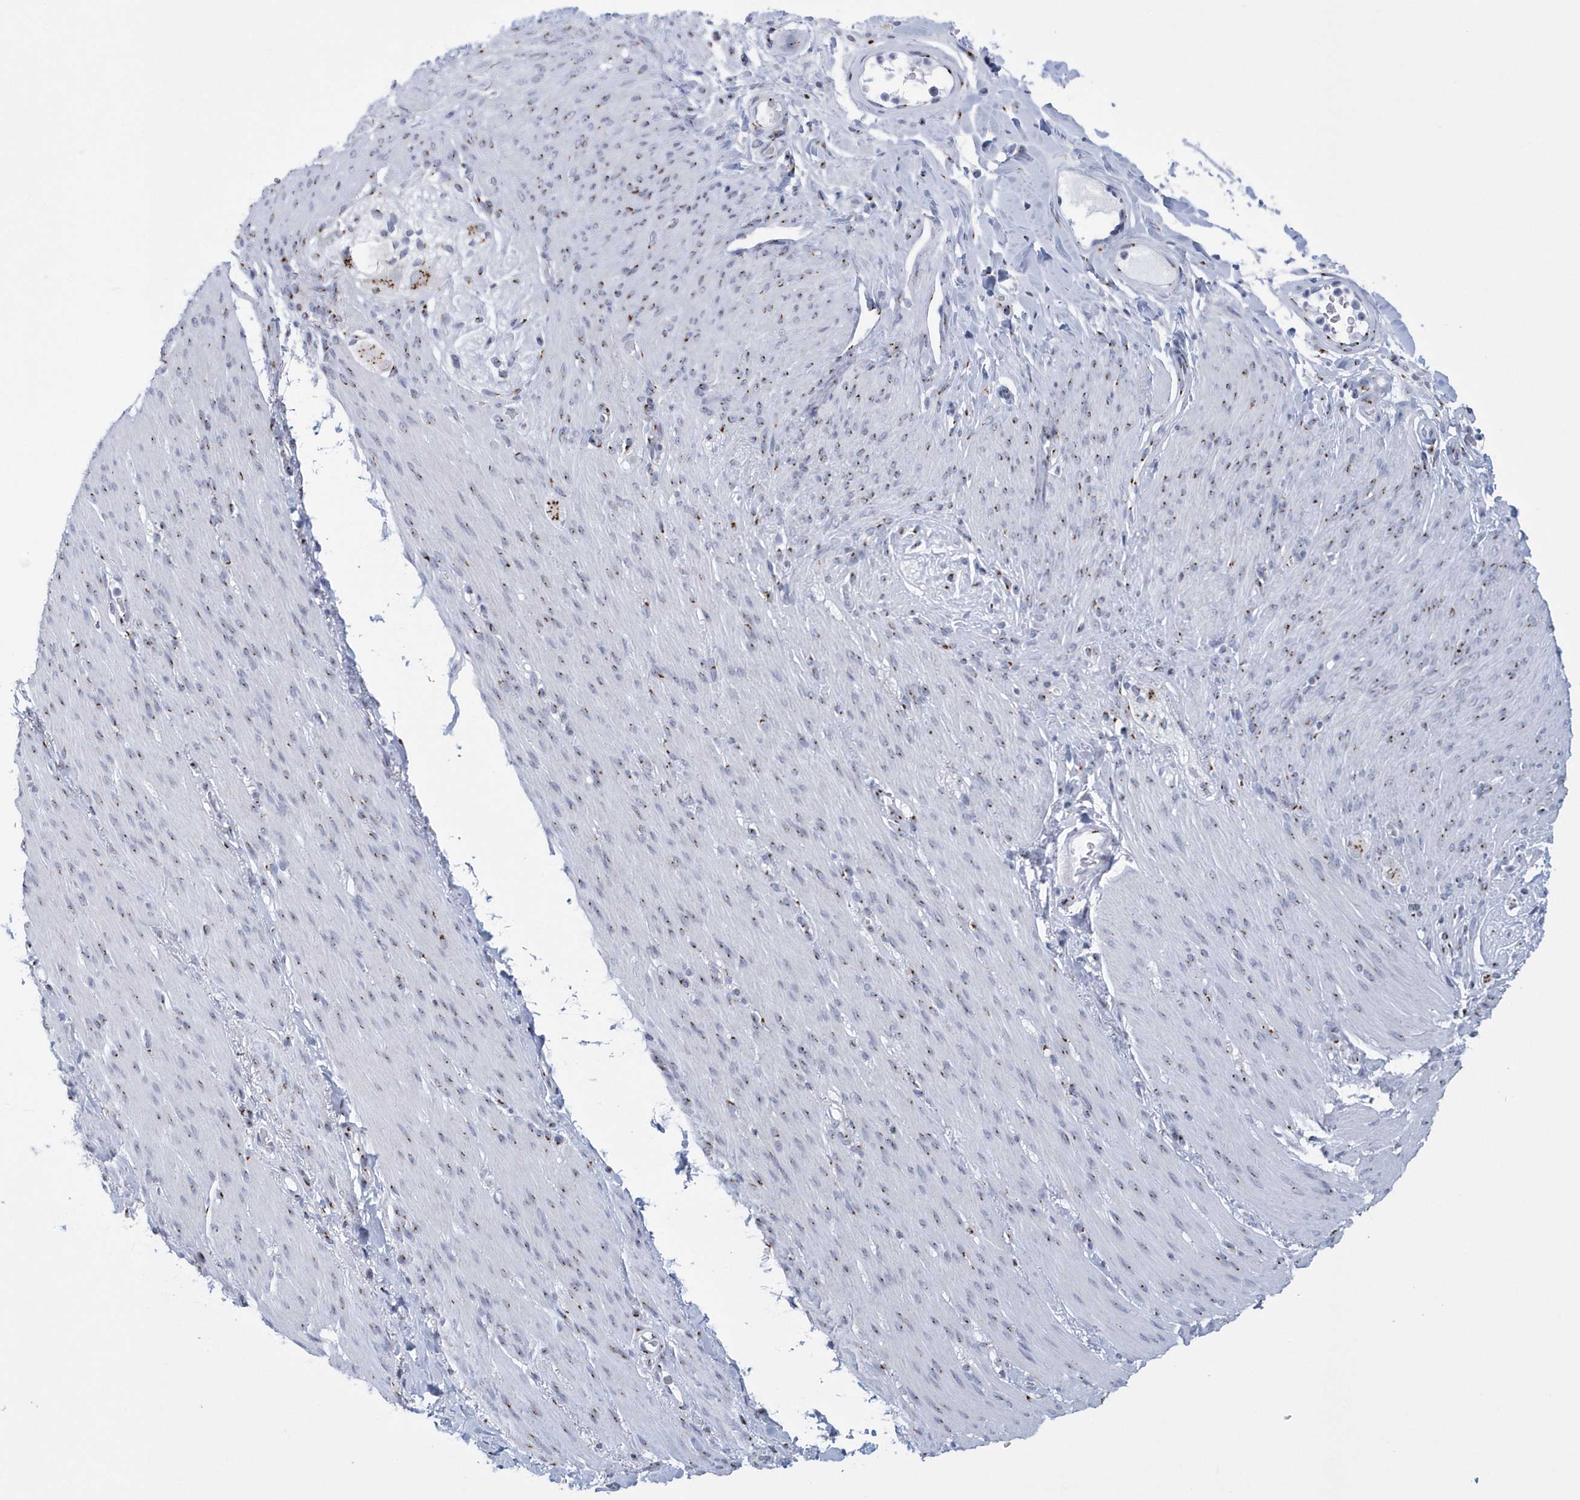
{"staining": {"intensity": "strong", "quantity": "<25%", "location": "cytoplasmic/membranous"}, "tissue": "adipose tissue", "cell_type": "Adipocytes", "image_type": "normal", "snomed": [{"axis": "morphology", "description": "Normal tissue, NOS"}, {"axis": "topography", "description": "Colon"}, {"axis": "topography", "description": "Peripheral nerve tissue"}], "caption": "Immunohistochemistry histopathology image of benign adipose tissue stained for a protein (brown), which displays medium levels of strong cytoplasmic/membranous positivity in about <25% of adipocytes.", "gene": "SLX9", "patient": {"sex": "female", "age": 61}}